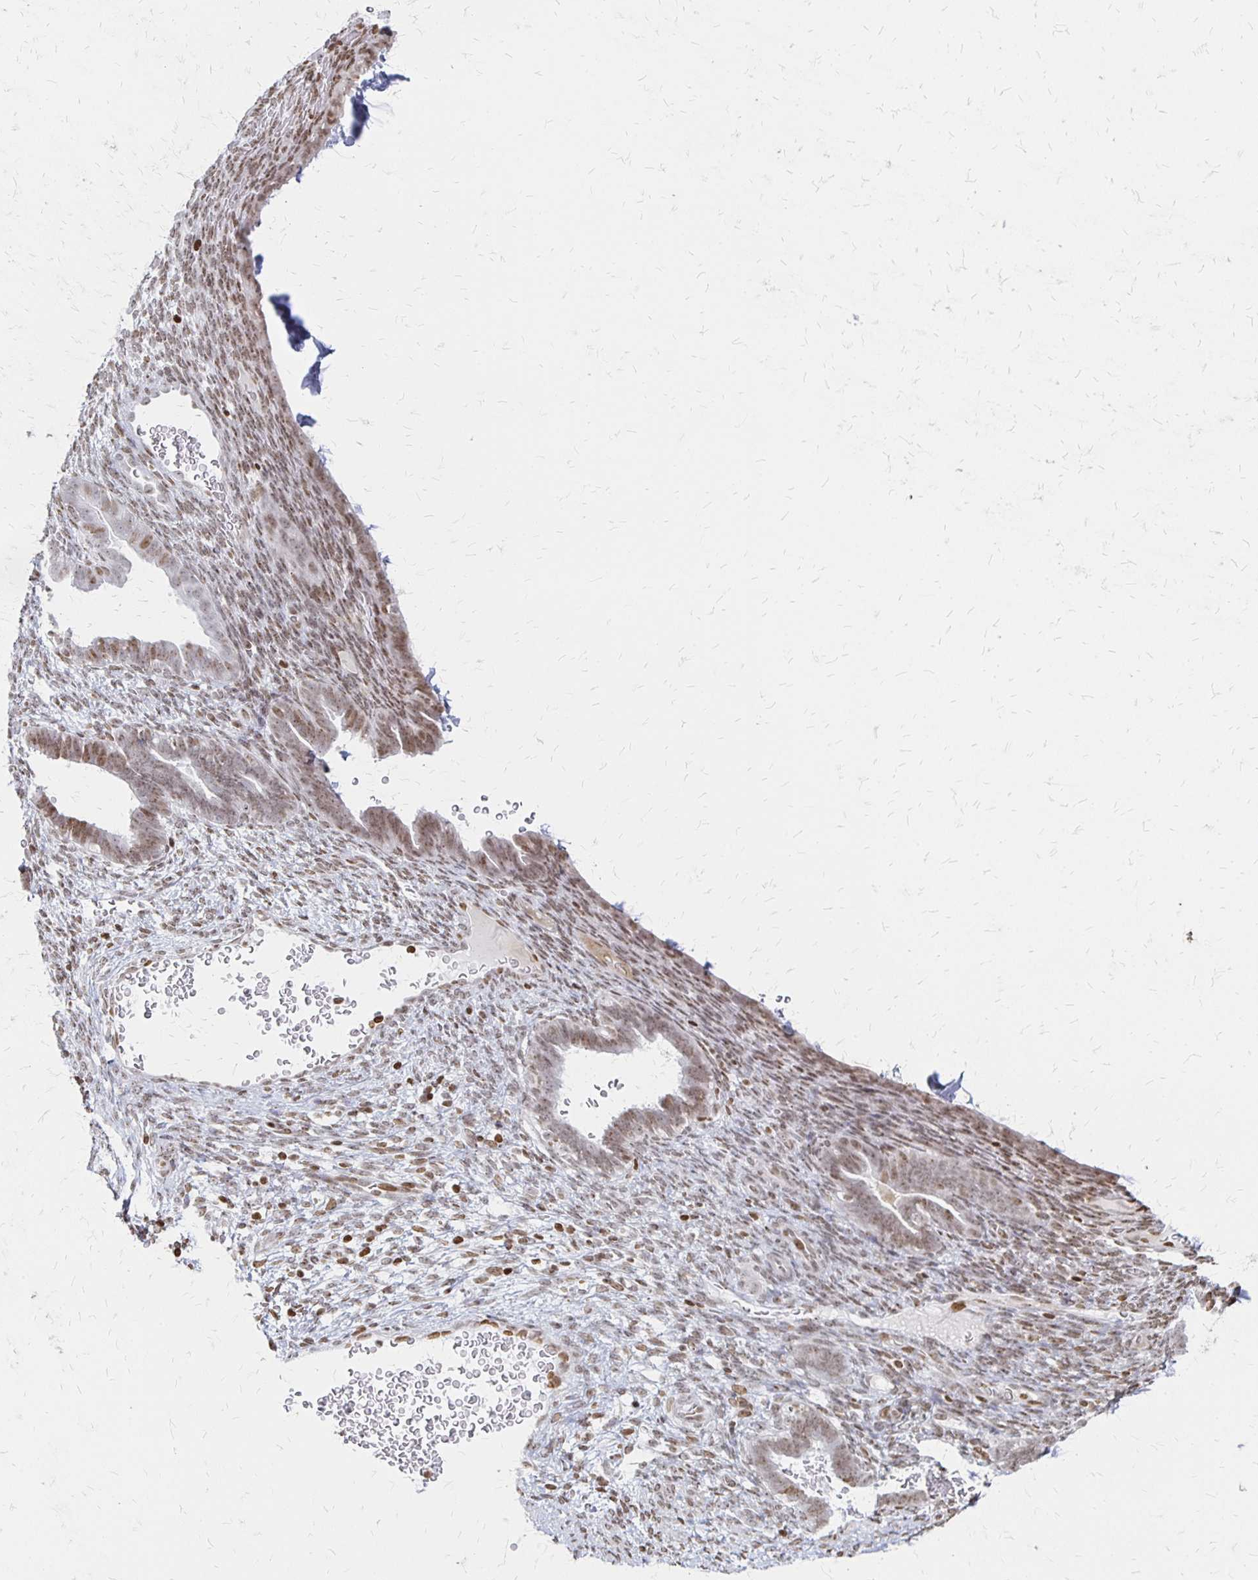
{"staining": {"intensity": "weak", "quantity": "<25%", "location": "nuclear"}, "tissue": "endometrium", "cell_type": "Cells in endometrial stroma", "image_type": "normal", "snomed": [{"axis": "morphology", "description": "Normal tissue, NOS"}, {"axis": "topography", "description": "Endometrium"}], "caption": "Immunohistochemical staining of normal endometrium shows no significant positivity in cells in endometrial stroma.", "gene": "ZNF280C", "patient": {"sex": "female", "age": 34}}